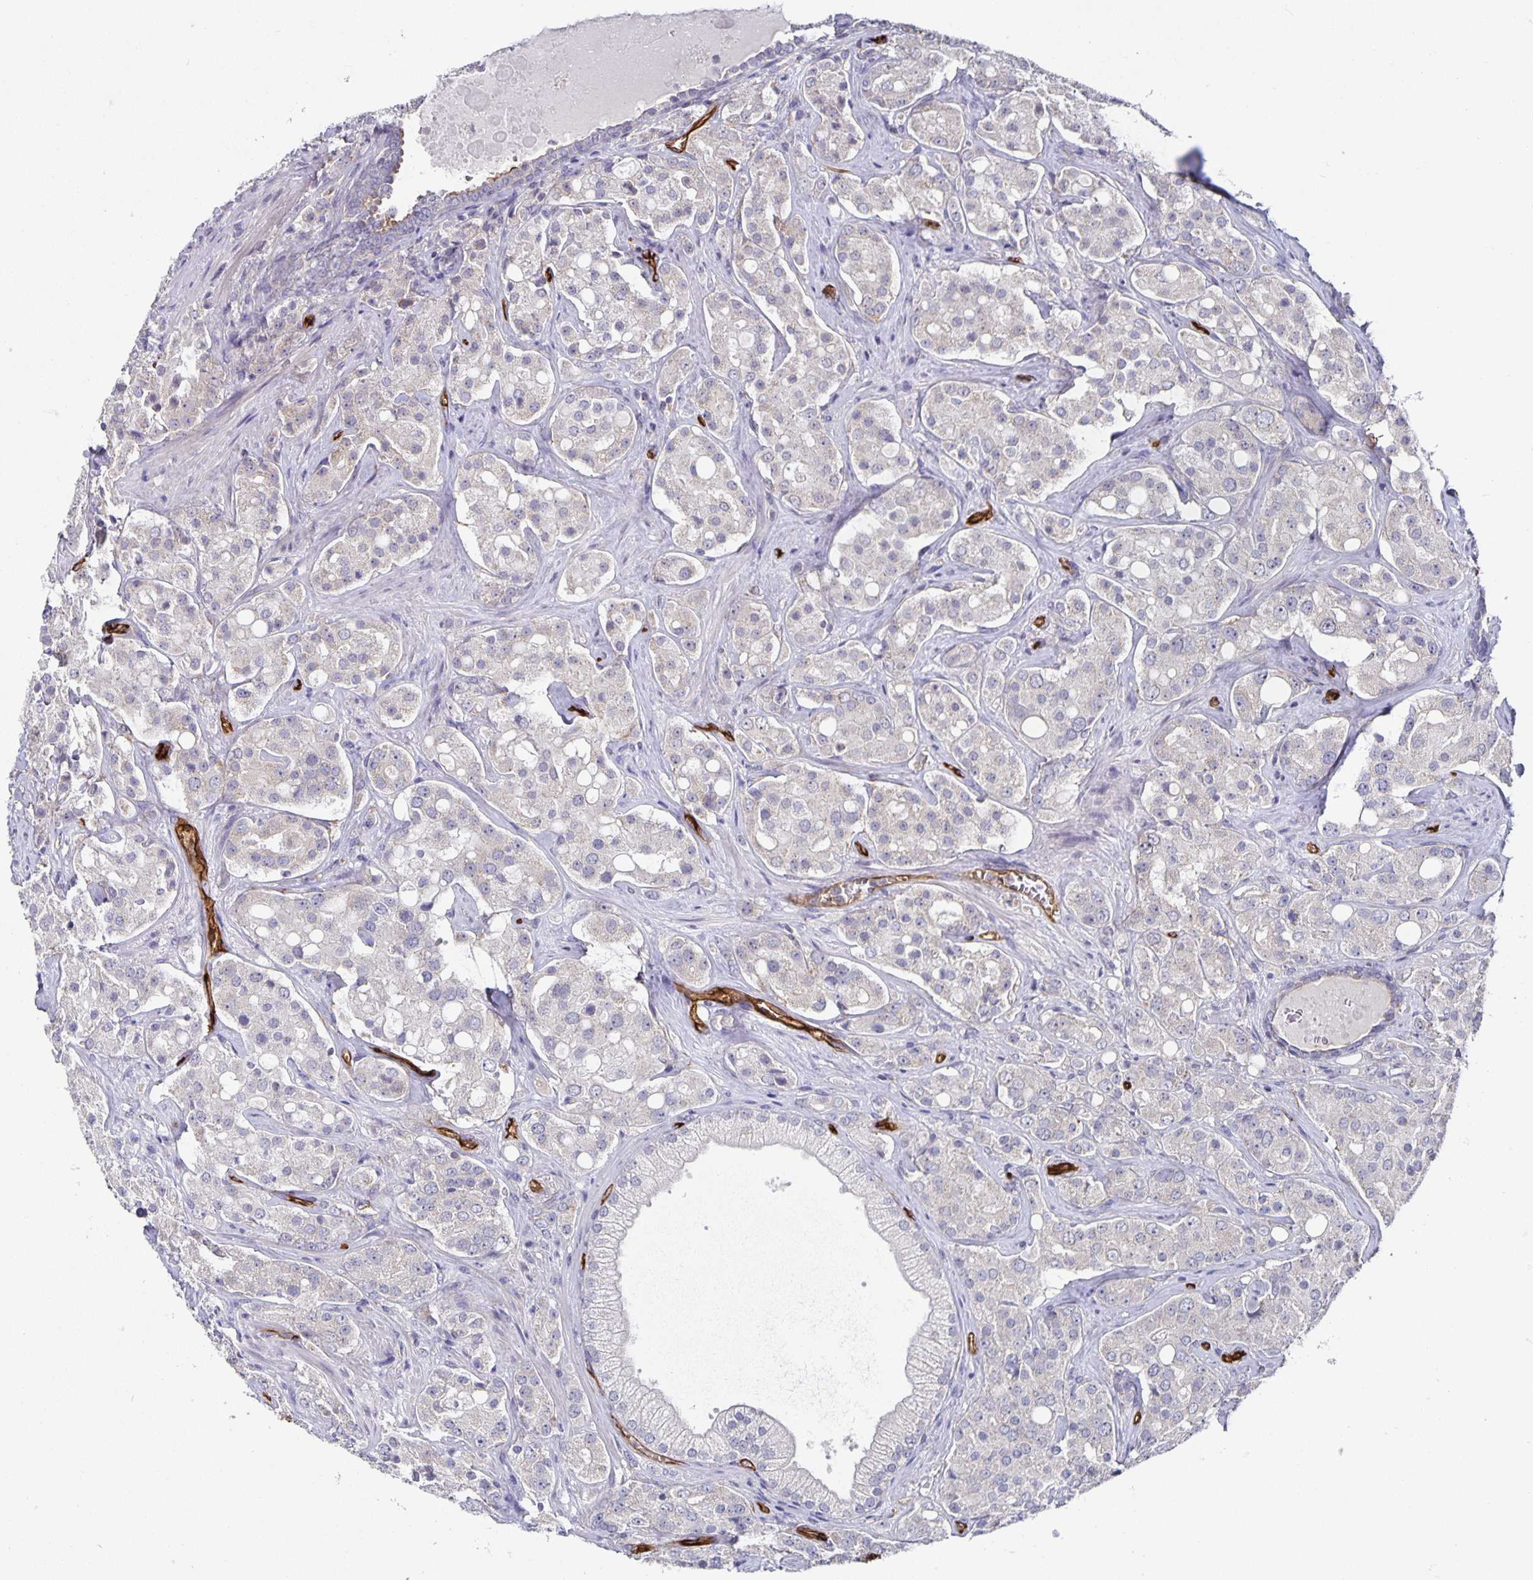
{"staining": {"intensity": "negative", "quantity": "none", "location": "none"}, "tissue": "prostate cancer", "cell_type": "Tumor cells", "image_type": "cancer", "snomed": [{"axis": "morphology", "description": "Adenocarcinoma, High grade"}, {"axis": "topography", "description": "Prostate"}], "caption": "Protein analysis of adenocarcinoma (high-grade) (prostate) reveals no significant staining in tumor cells.", "gene": "PODXL", "patient": {"sex": "male", "age": 67}}